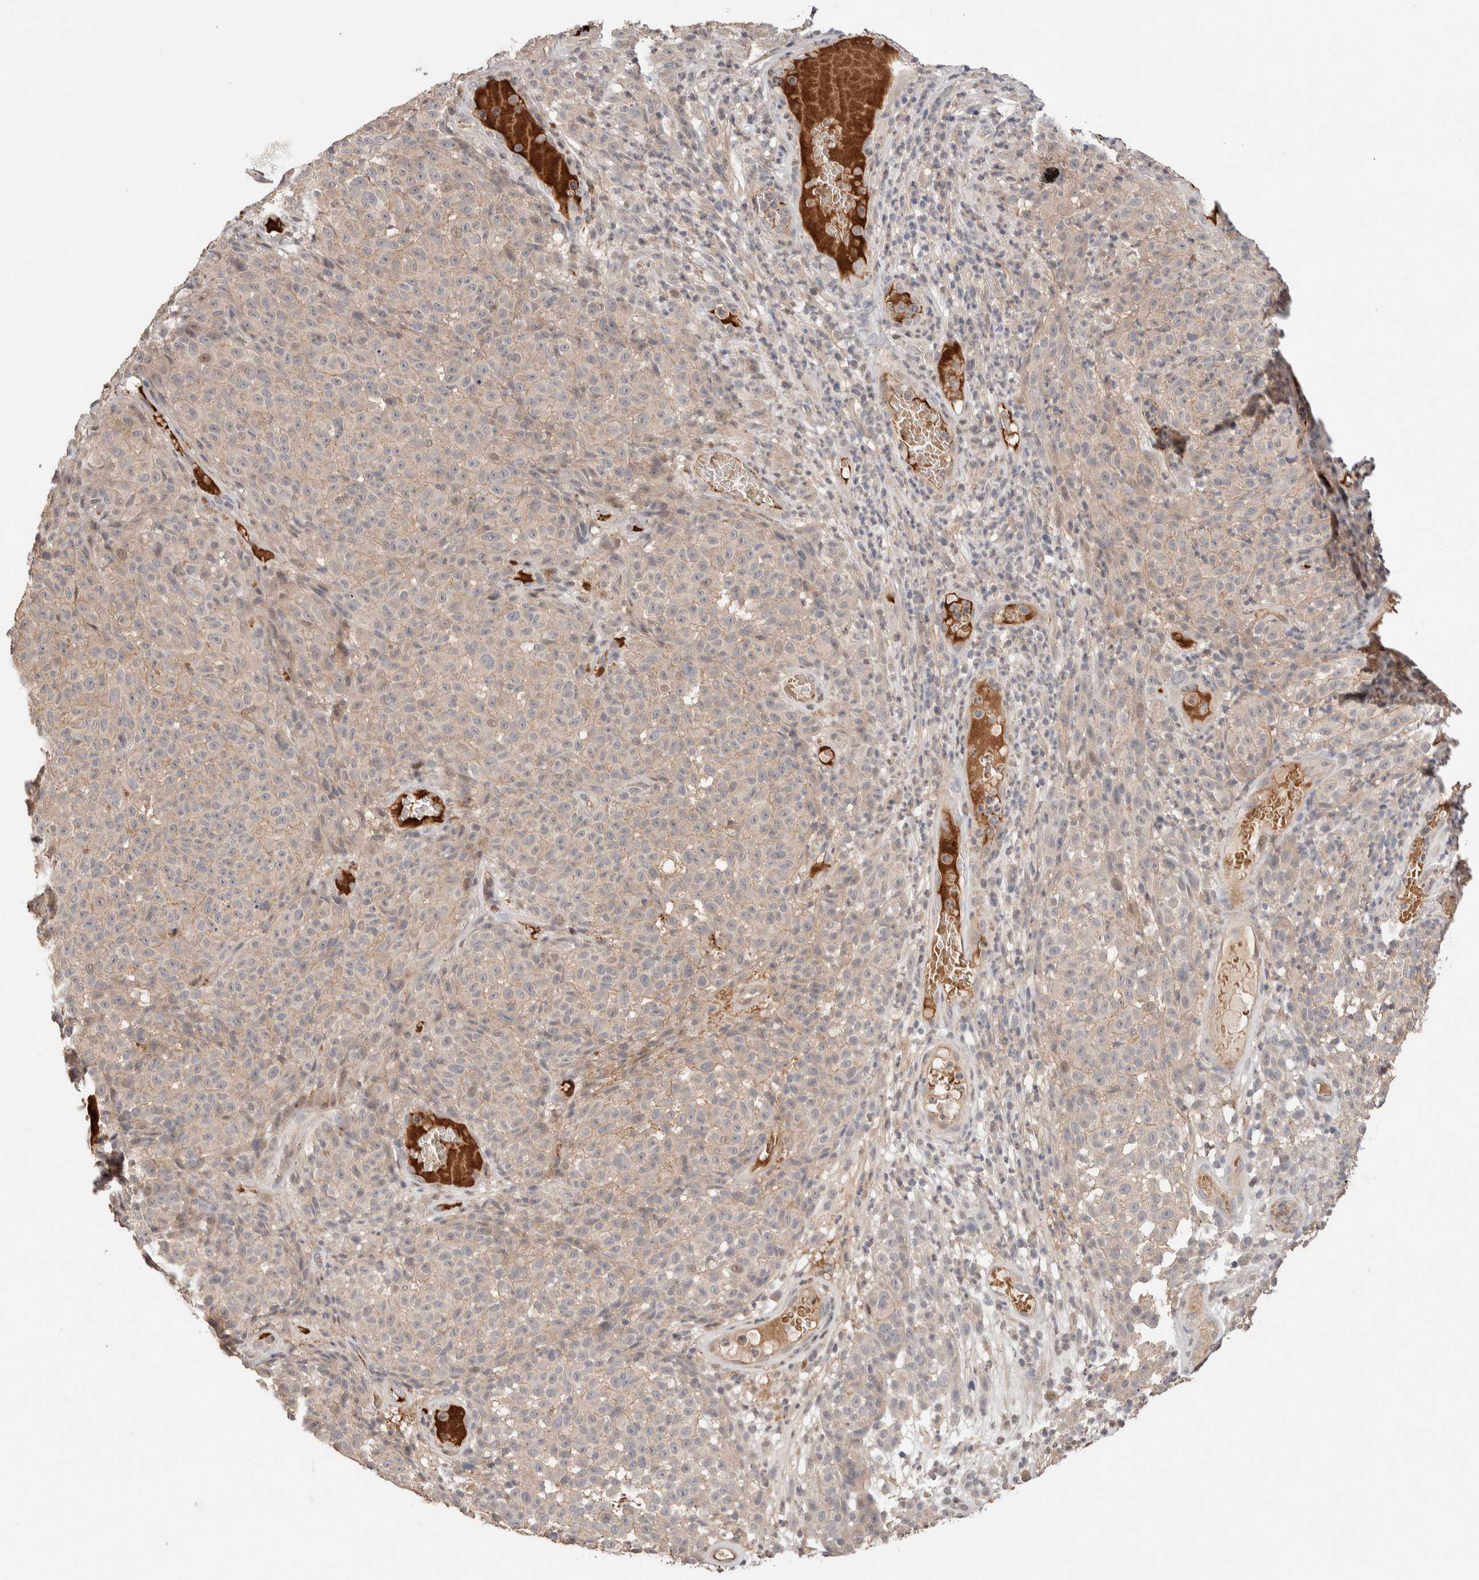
{"staining": {"intensity": "negative", "quantity": "none", "location": "none"}, "tissue": "melanoma", "cell_type": "Tumor cells", "image_type": "cancer", "snomed": [{"axis": "morphology", "description": "Malignant melanoma, NOS"}, {"axis": "topography", "description": "Skin"}], "caption": "DAB (3,3'-diaminobenzidine) immunohistochemical staining of human malignant melanoma reveals no significant positivity in tumor cells.", "gene": "CASK", "patient": {"sex": "female", "age": 82}}